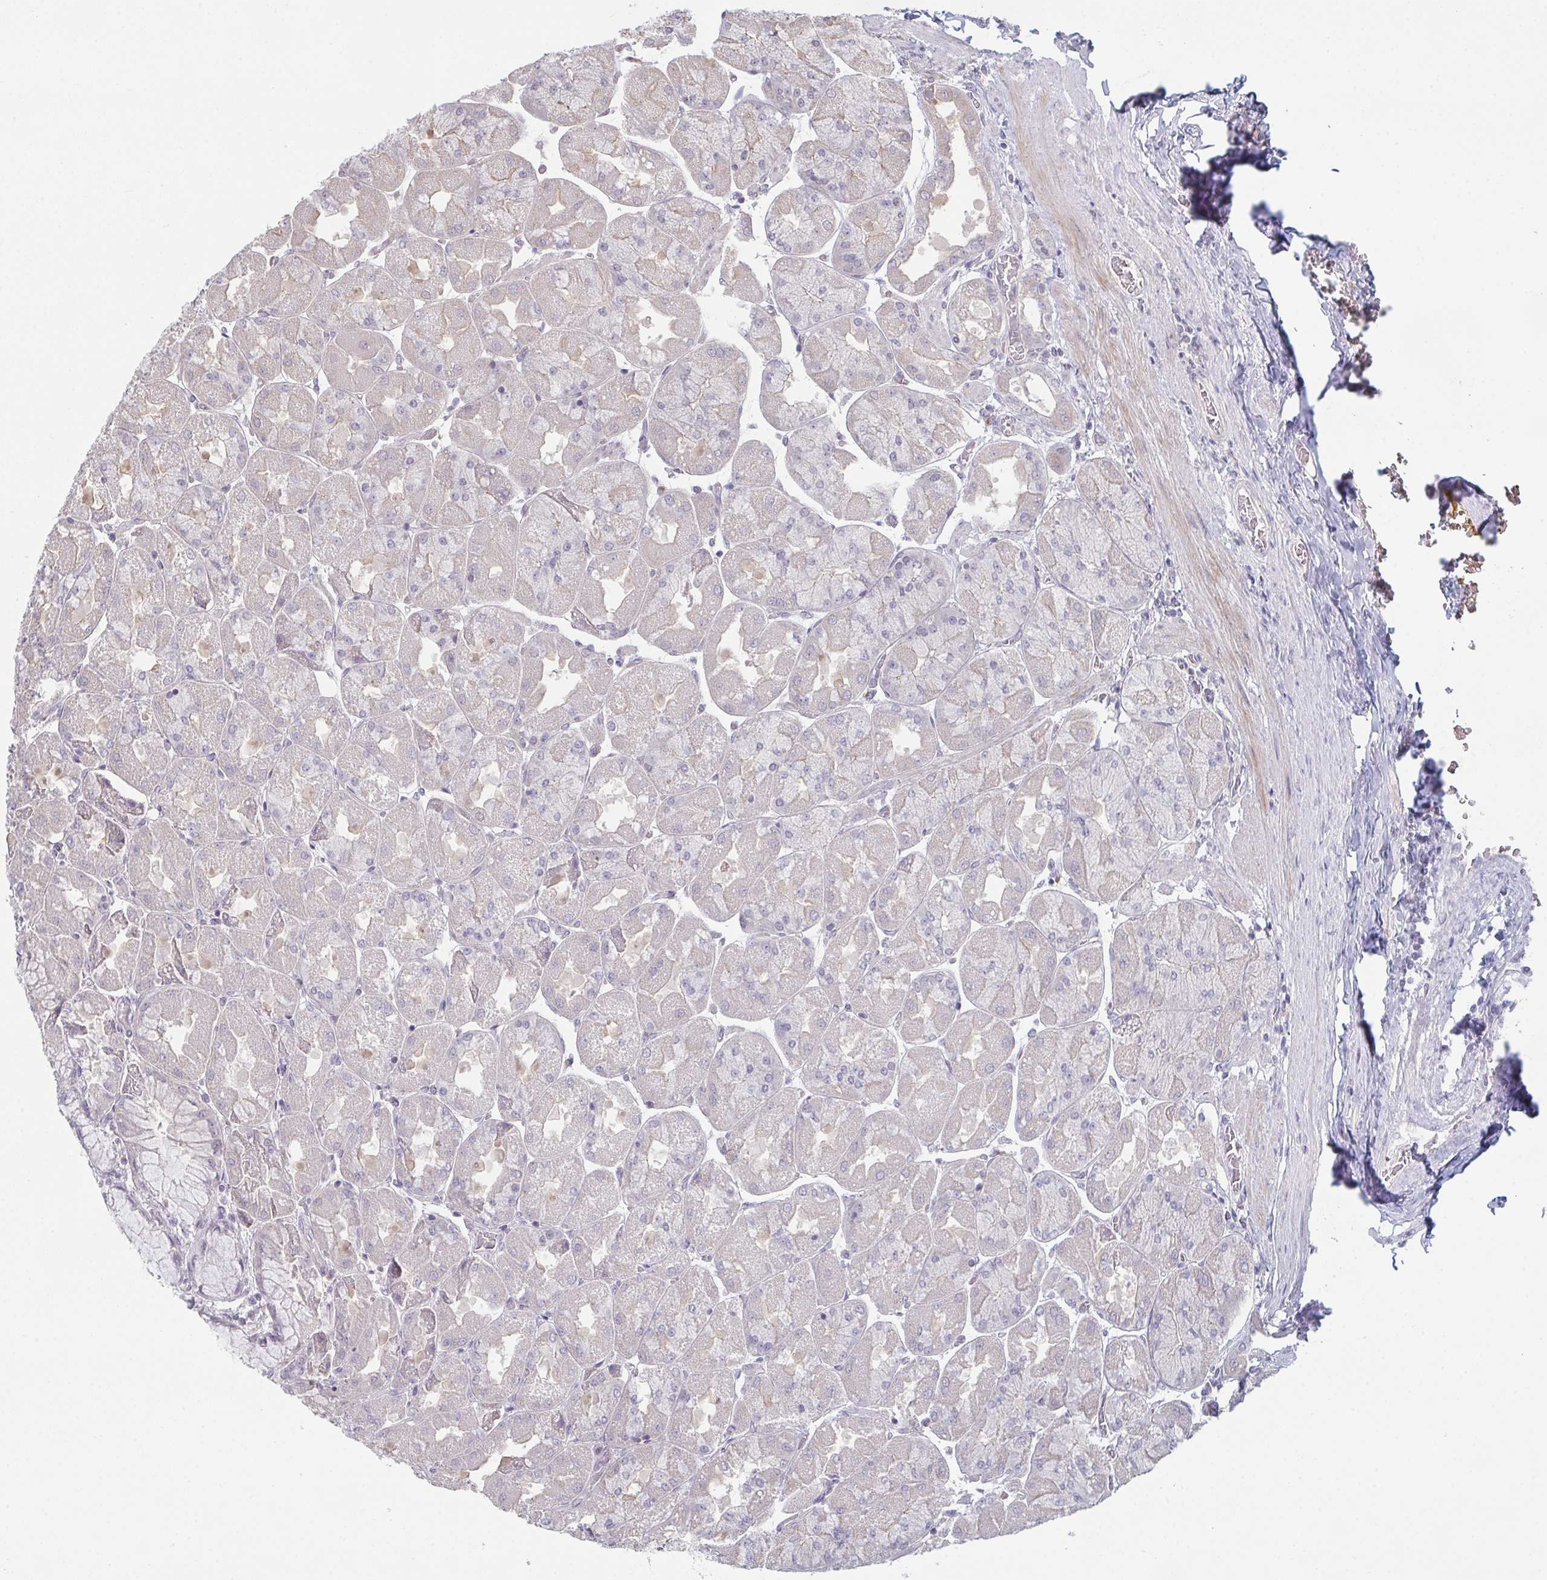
{"staining": {"intensity": "negative", "quantity": "none", "location": "none"}, "tissue": "stomach", "cell_type": "Glandular cells", "image_type": "normal", "snomed": [{"axis": "morphology", "description": "Normal tissue, NOS"}, {"axis": "topography", "description": "Stomach"}], "caption": "Immunohistochemistry micrograph of normal stomach: human stomach stained with DAB displays no significant protein positivity in glandular cells.", "gene": "ZNF214", "patient": {"sex": "female", "age": 61}}